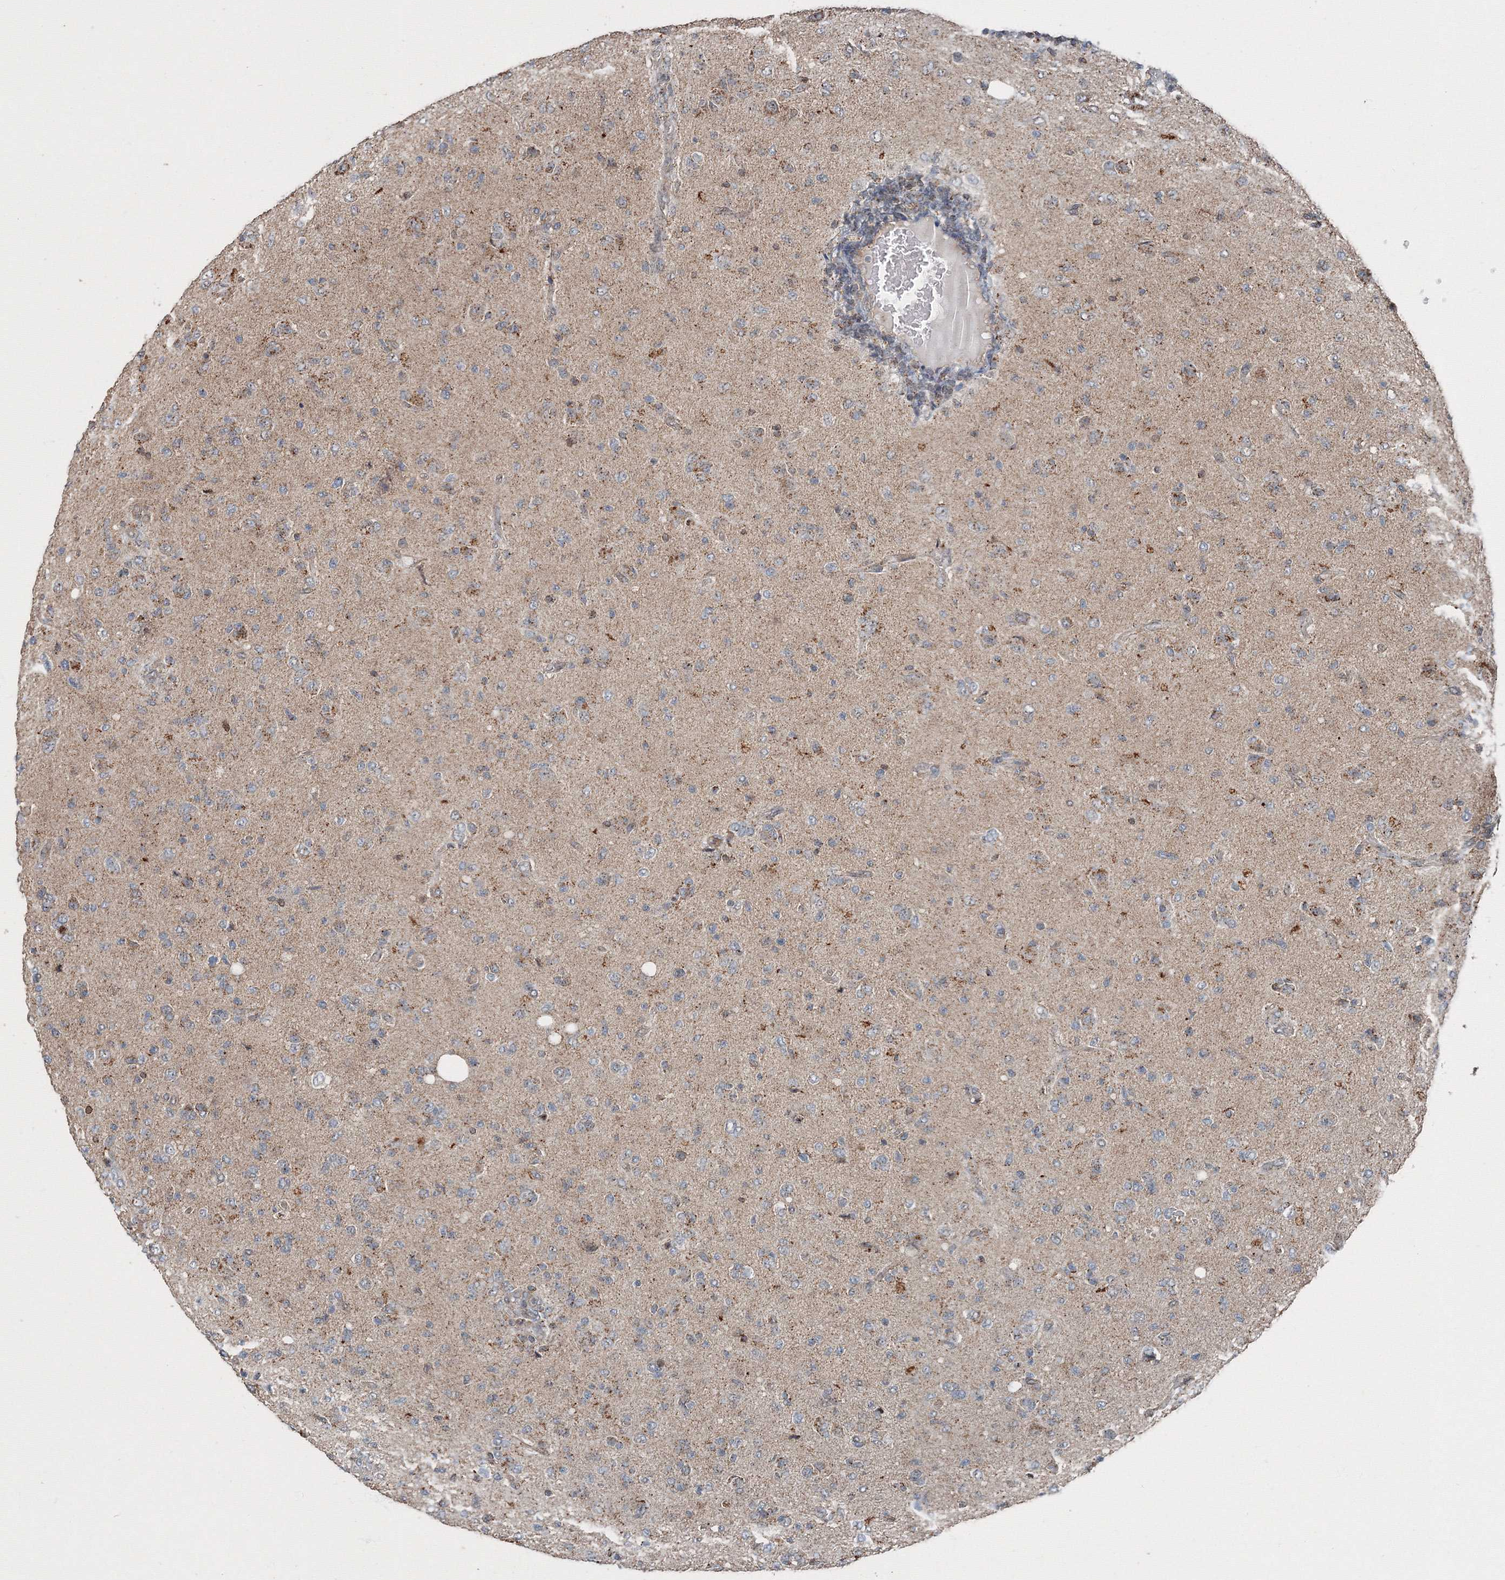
{"staining": {"intensity": "moderate", "quantity": "<25%", "location": "cytoplasmic/membranous"}, "tissue": "glioma", "cell_type": "Tumor cells", "image_type": "cancer", "snomed": [{"axis": "morphology", "description": "Glioma, malignant, High grade"}, {"axis": "topography", "description": "Brain"}], "caption": "This photomicrograph reveals IHC staining of malignant glioma (high-grade), with low moderate cytoplasmic/membranous positivity in about <25% of tumor cells.", "gene": "AASDH", "patient": {"sex": "female", "age": 57}}